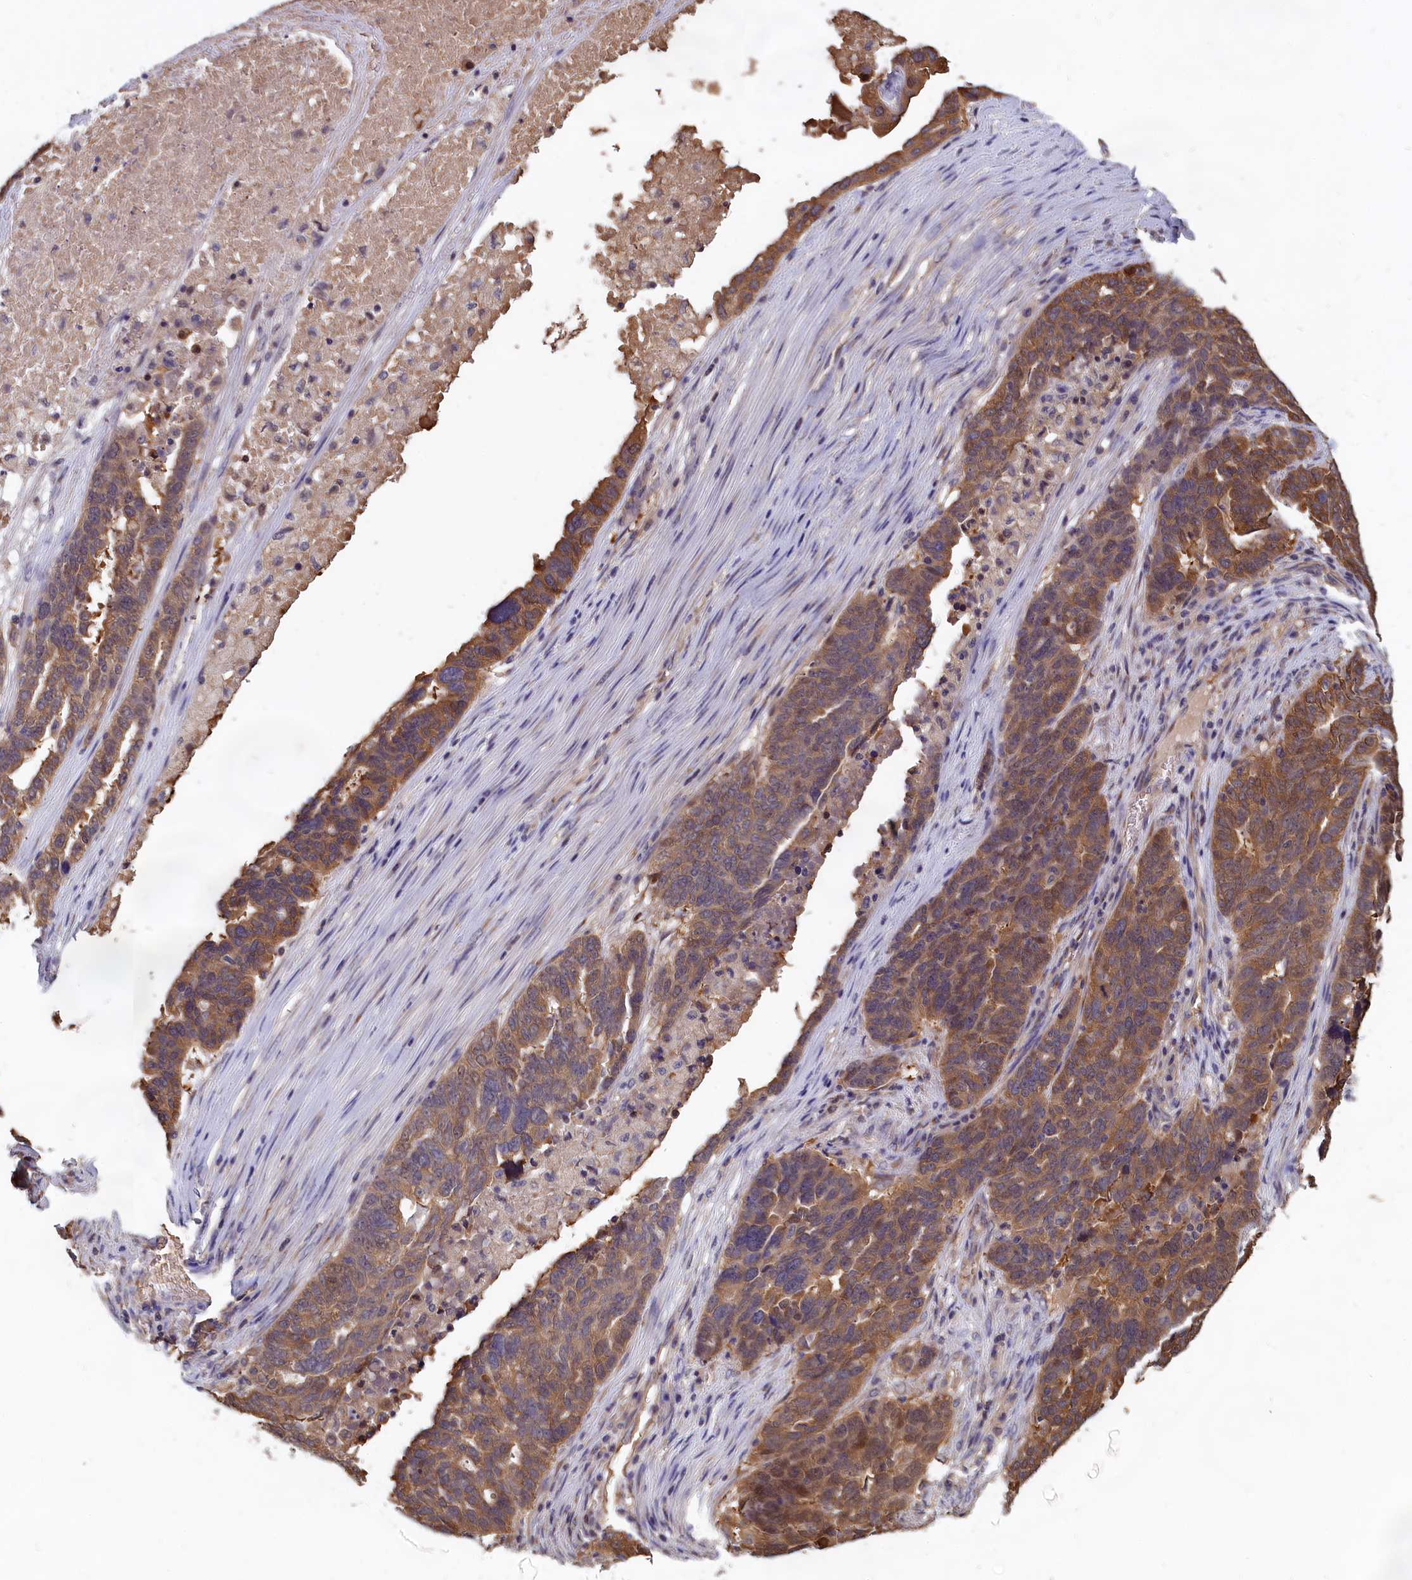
{"staining": {"intensity": "moderate", "quantity": ">75%", "location": "cytoplasmic/membranous"}, "tissue": "ovarian cancer", "cell_type": "Tumor cells", "image_type": "cancer", "snomed": [{"axis": "morphology", "description": "Cystadenocarcinoma, serous, NOS"}, {"axis": "topography", "description": "Ovary"}], "caption": "Immunohistochemical staining of ovarian cancer (serous cystadenocarcinoma) shows moderate cytoplasmic/membranous protein expression in about >75% of tumor cells.", "gene": "ABCC8", "patient": {"sex": "female", "age": 59}}